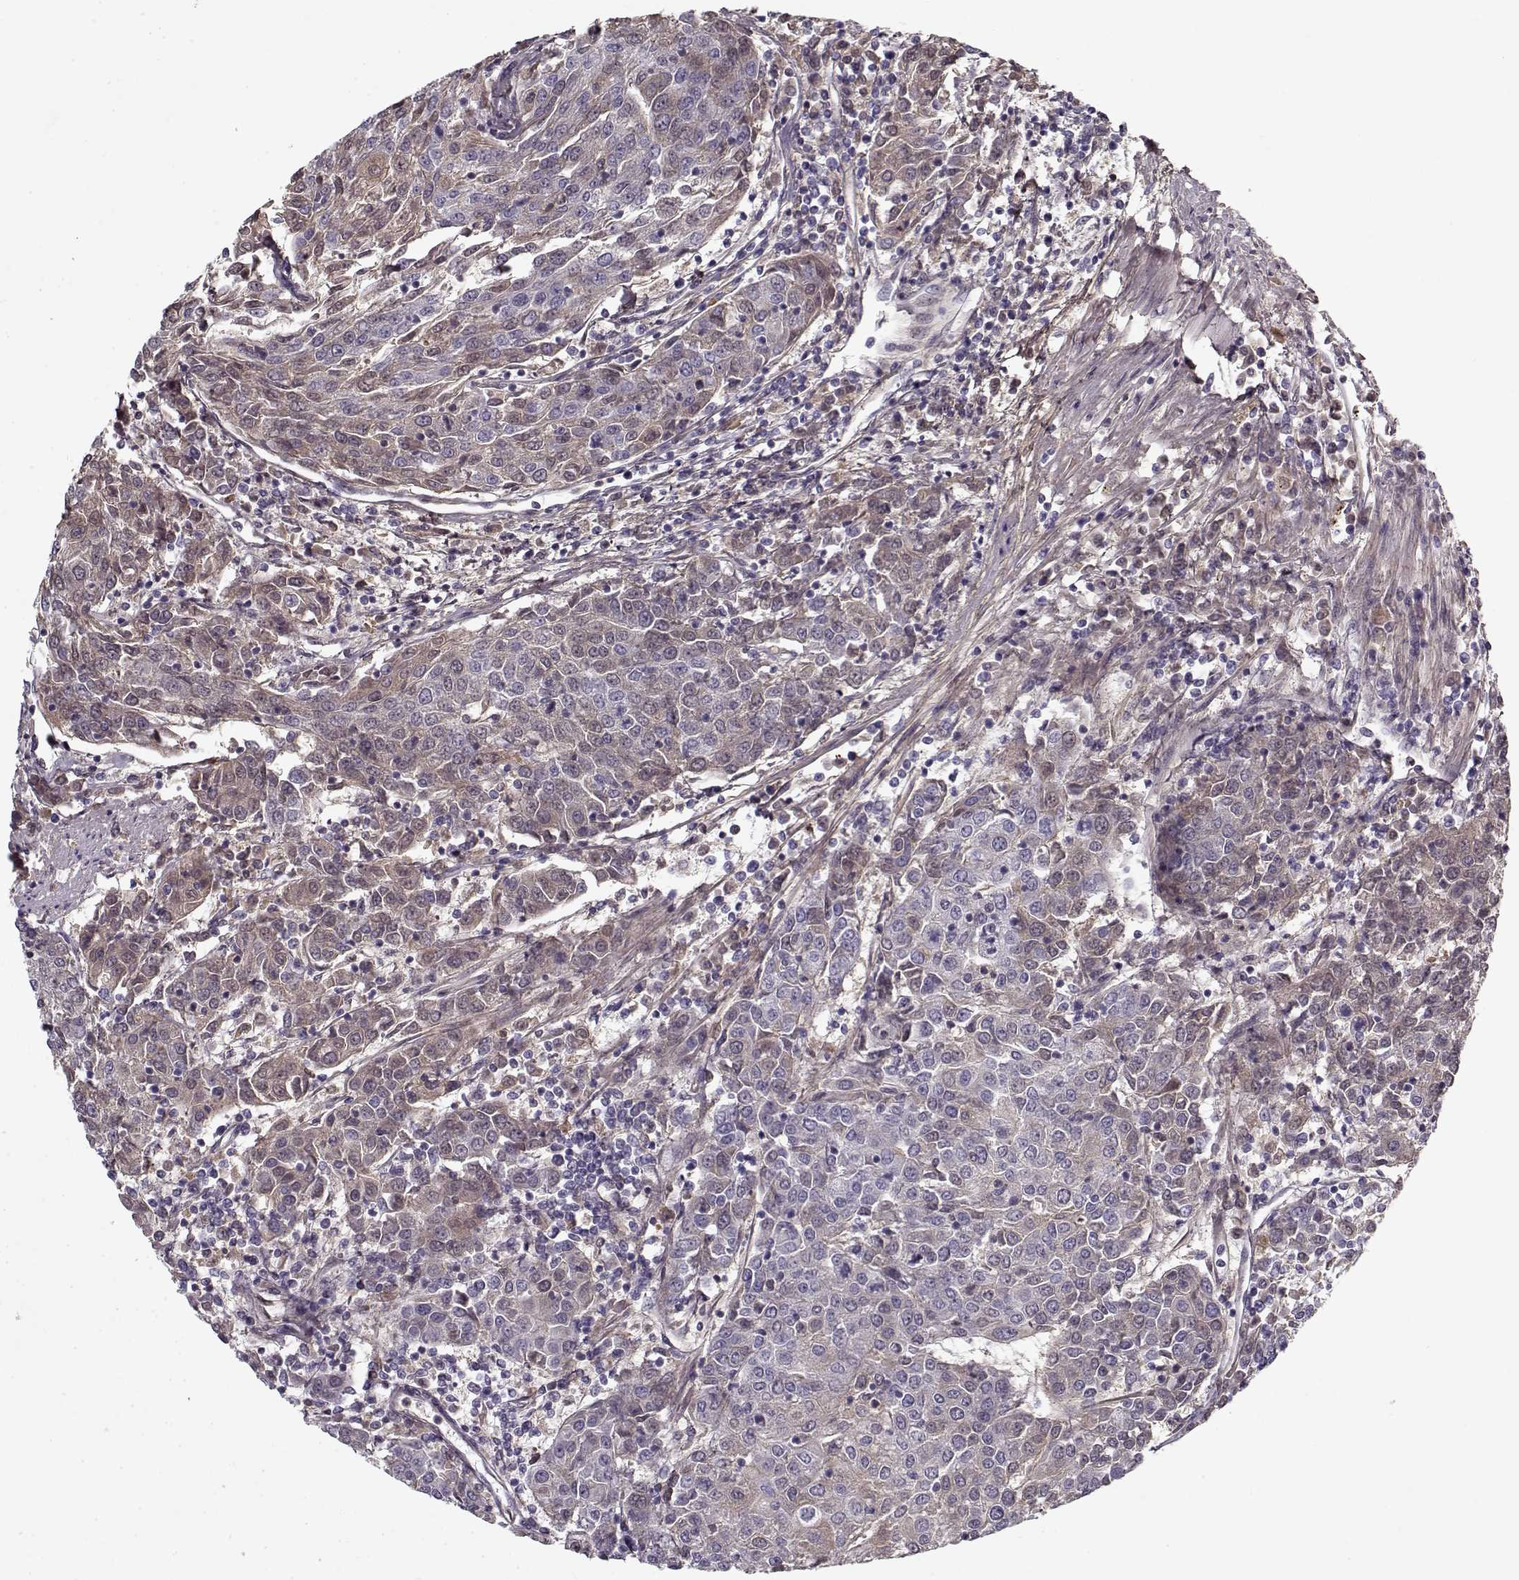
{"staining": {"intensity": "weak", "quantity": "25%-75%", "location": "cytoplasmic/membranous"}, "tissue": "urothelial cancer", "cell_type": "Tumor cells", "image_type": "cancer", "snomed": [{"axis": "morphology", "description": "Urothelial carcinoma, High grade"}, {"axis": "topography", "description": "Urinary bladder"}], "caption": "About 25%-75% of tumor cells in human high-grade urothelial carcinoma demonstrate weak cytoplasmic/membranous protein expression as visualized by brown immunohistochemical staining.", "gene": "LUM", "patient": {"sex": "female", "age": 85}}